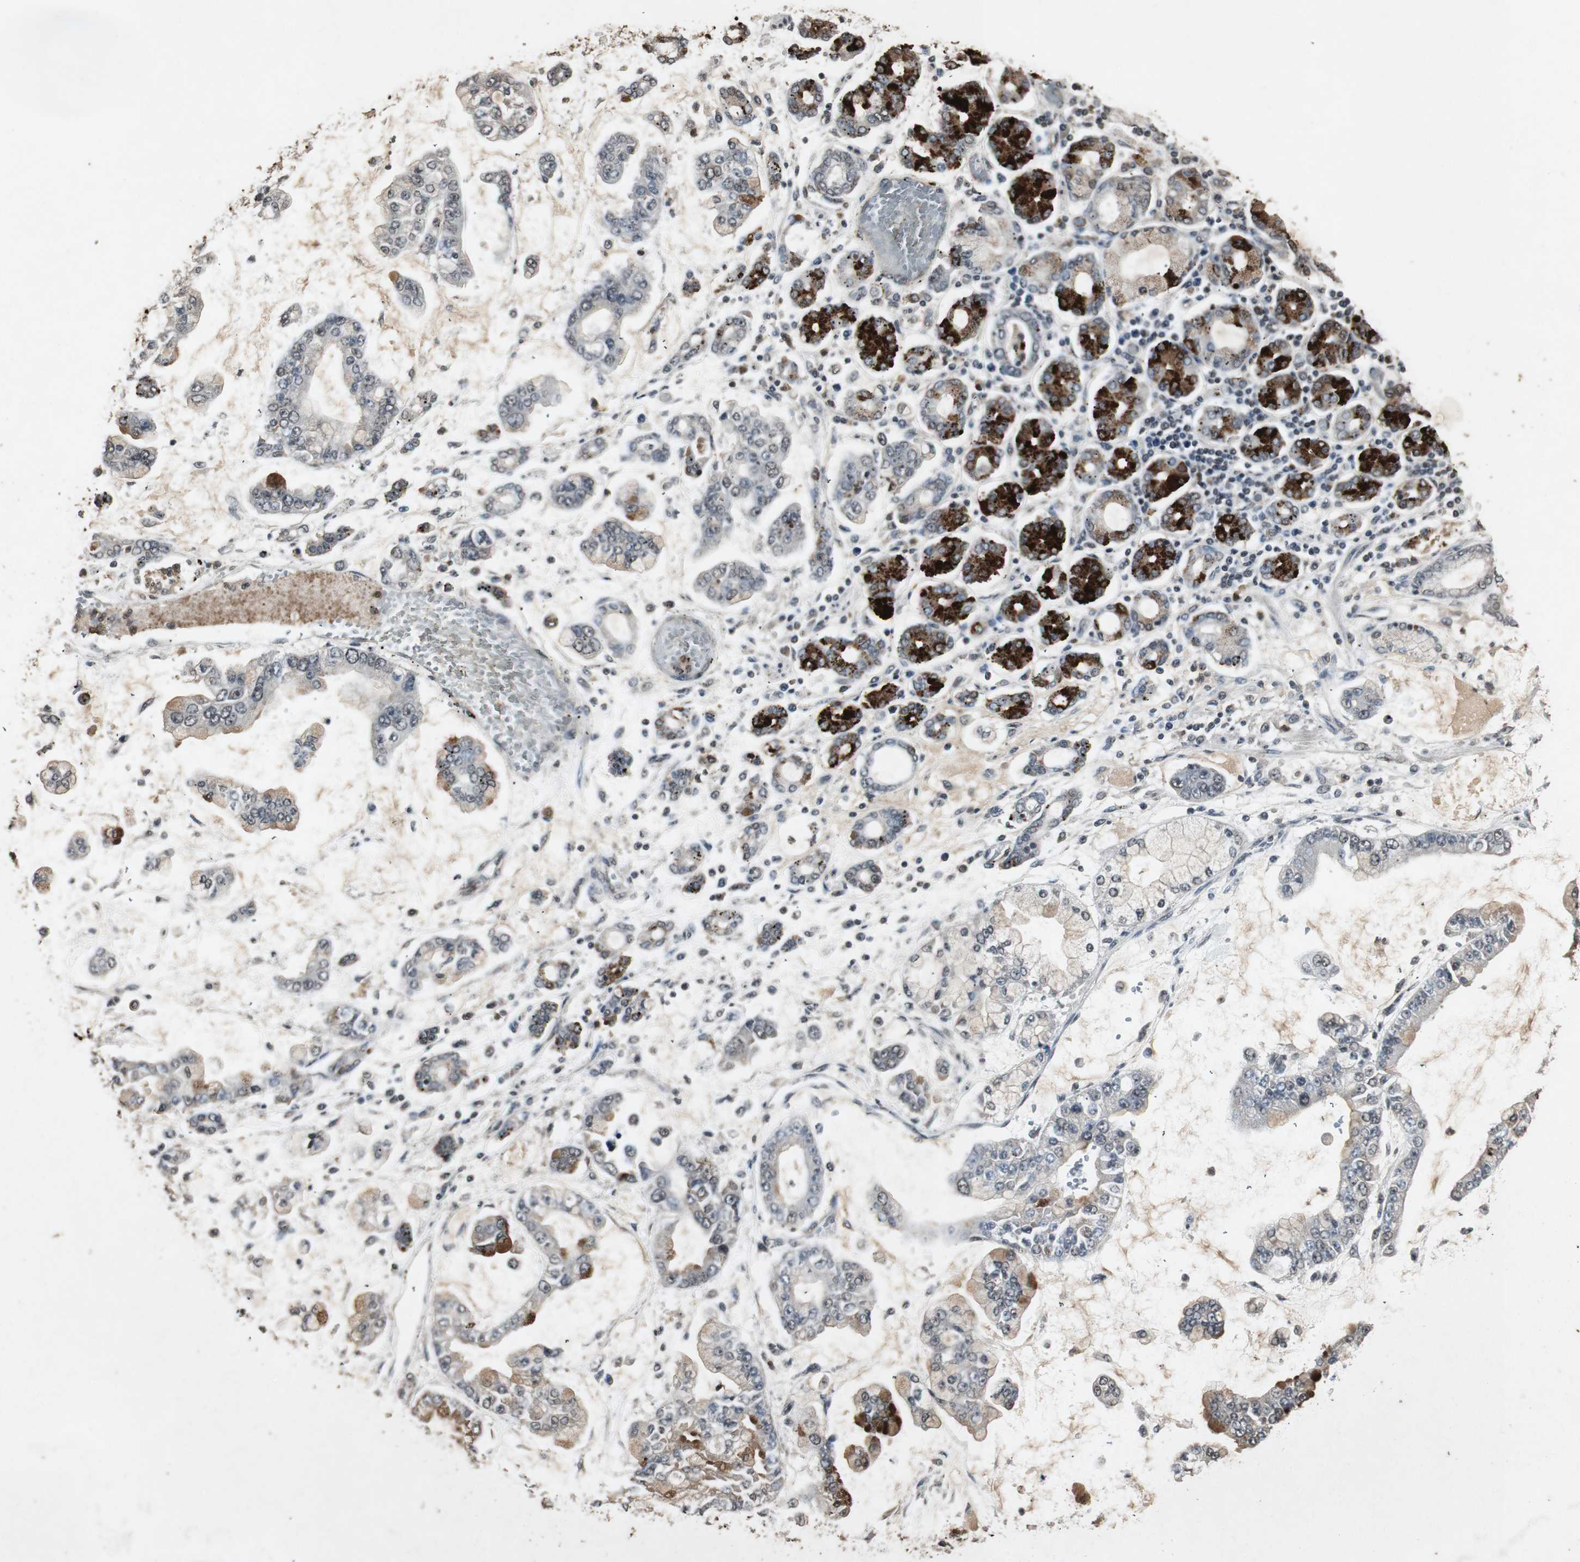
{"staining": {"intensity": "moderate", "quantity": "25%-75%", "location": "cytoplasmic/membranous"}, "tissue": "stomach cancer", "cell_type": "Tumor cells", "image_type": "cancer", "snomed": [{"axis": "morphology", "description": "Normal tissue, NOS"}, {"axis": "morphology", "description": "Adenocarcinoma, NOS"}, {"axis": "topography", "description": "Stomach, upper"}, {"axis": "topography", "description": "Stomach"}], "caption": "DAB (3,3'-diaminobenzidine) immunohistochemical staining of human stomach cancer exhibits moderate cytoplasmic/membranous protein staining in about 25%-75% of tumor cells. (Brightfield microscopy of DAB IHC at high magnification).", "gene": "EMX1", "patient": {"sex": "male", "age": 76}}